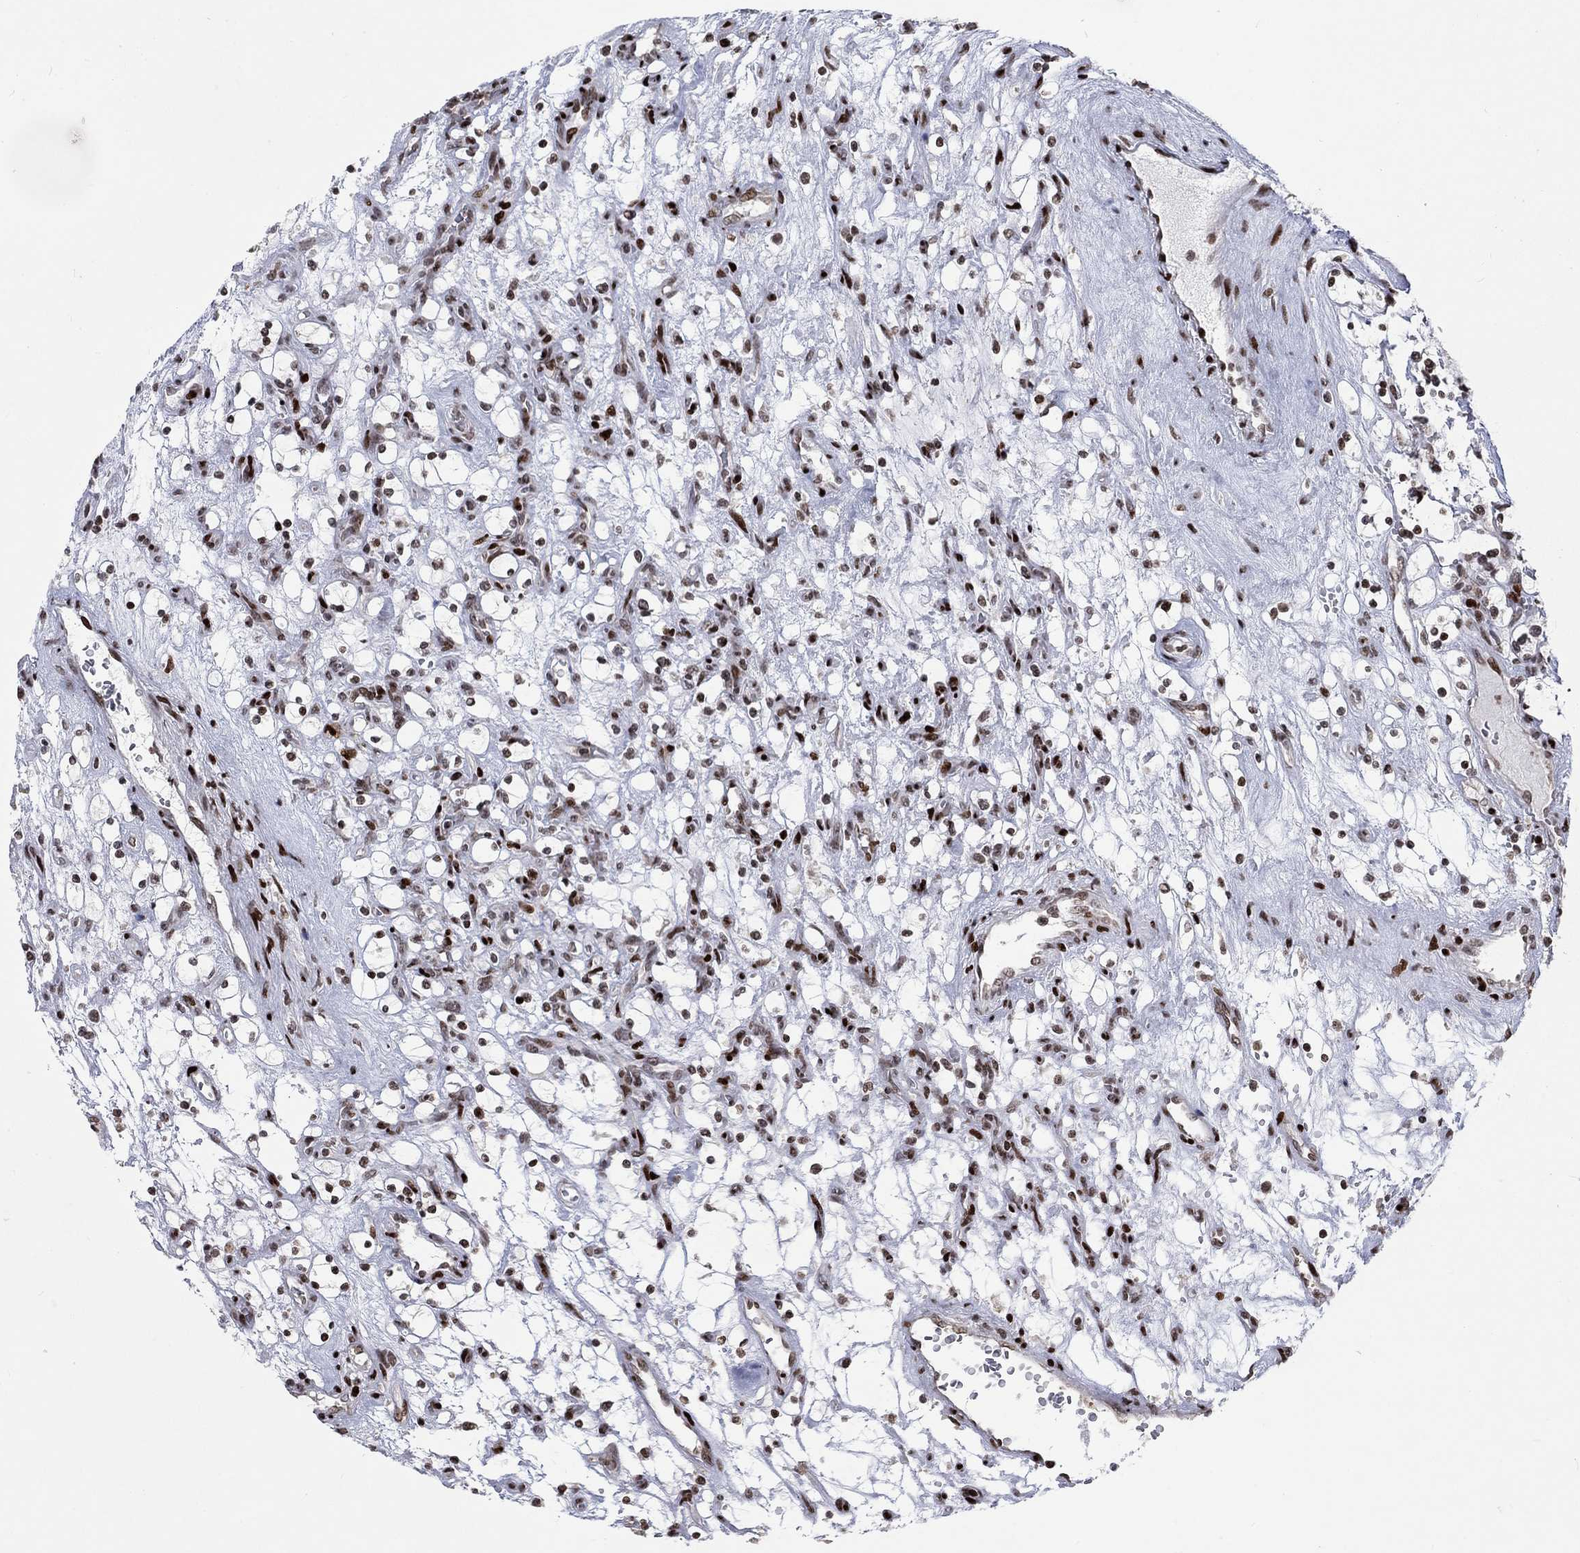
{"staining": {"intensity": "moderate", "quantity": "<25%", "location": "nuclear"}, "tissue": "renal cancer", "cell_type": "Tumor cells", "image_type": "cancer", "snomed": [{"axis": "morphology", "description": "Adenocarcinoma, NOS"}, {"axis": "topography", "description": "Kidney"}], "caption": "Immunohistochemical staining of human renal adenocarcinoma demonstrates low levels of moderate nuclear protein positivity in about <25% of tumor cells.", "gene": "SRSF3", "patient": {"sex": "female", "age": 69}}